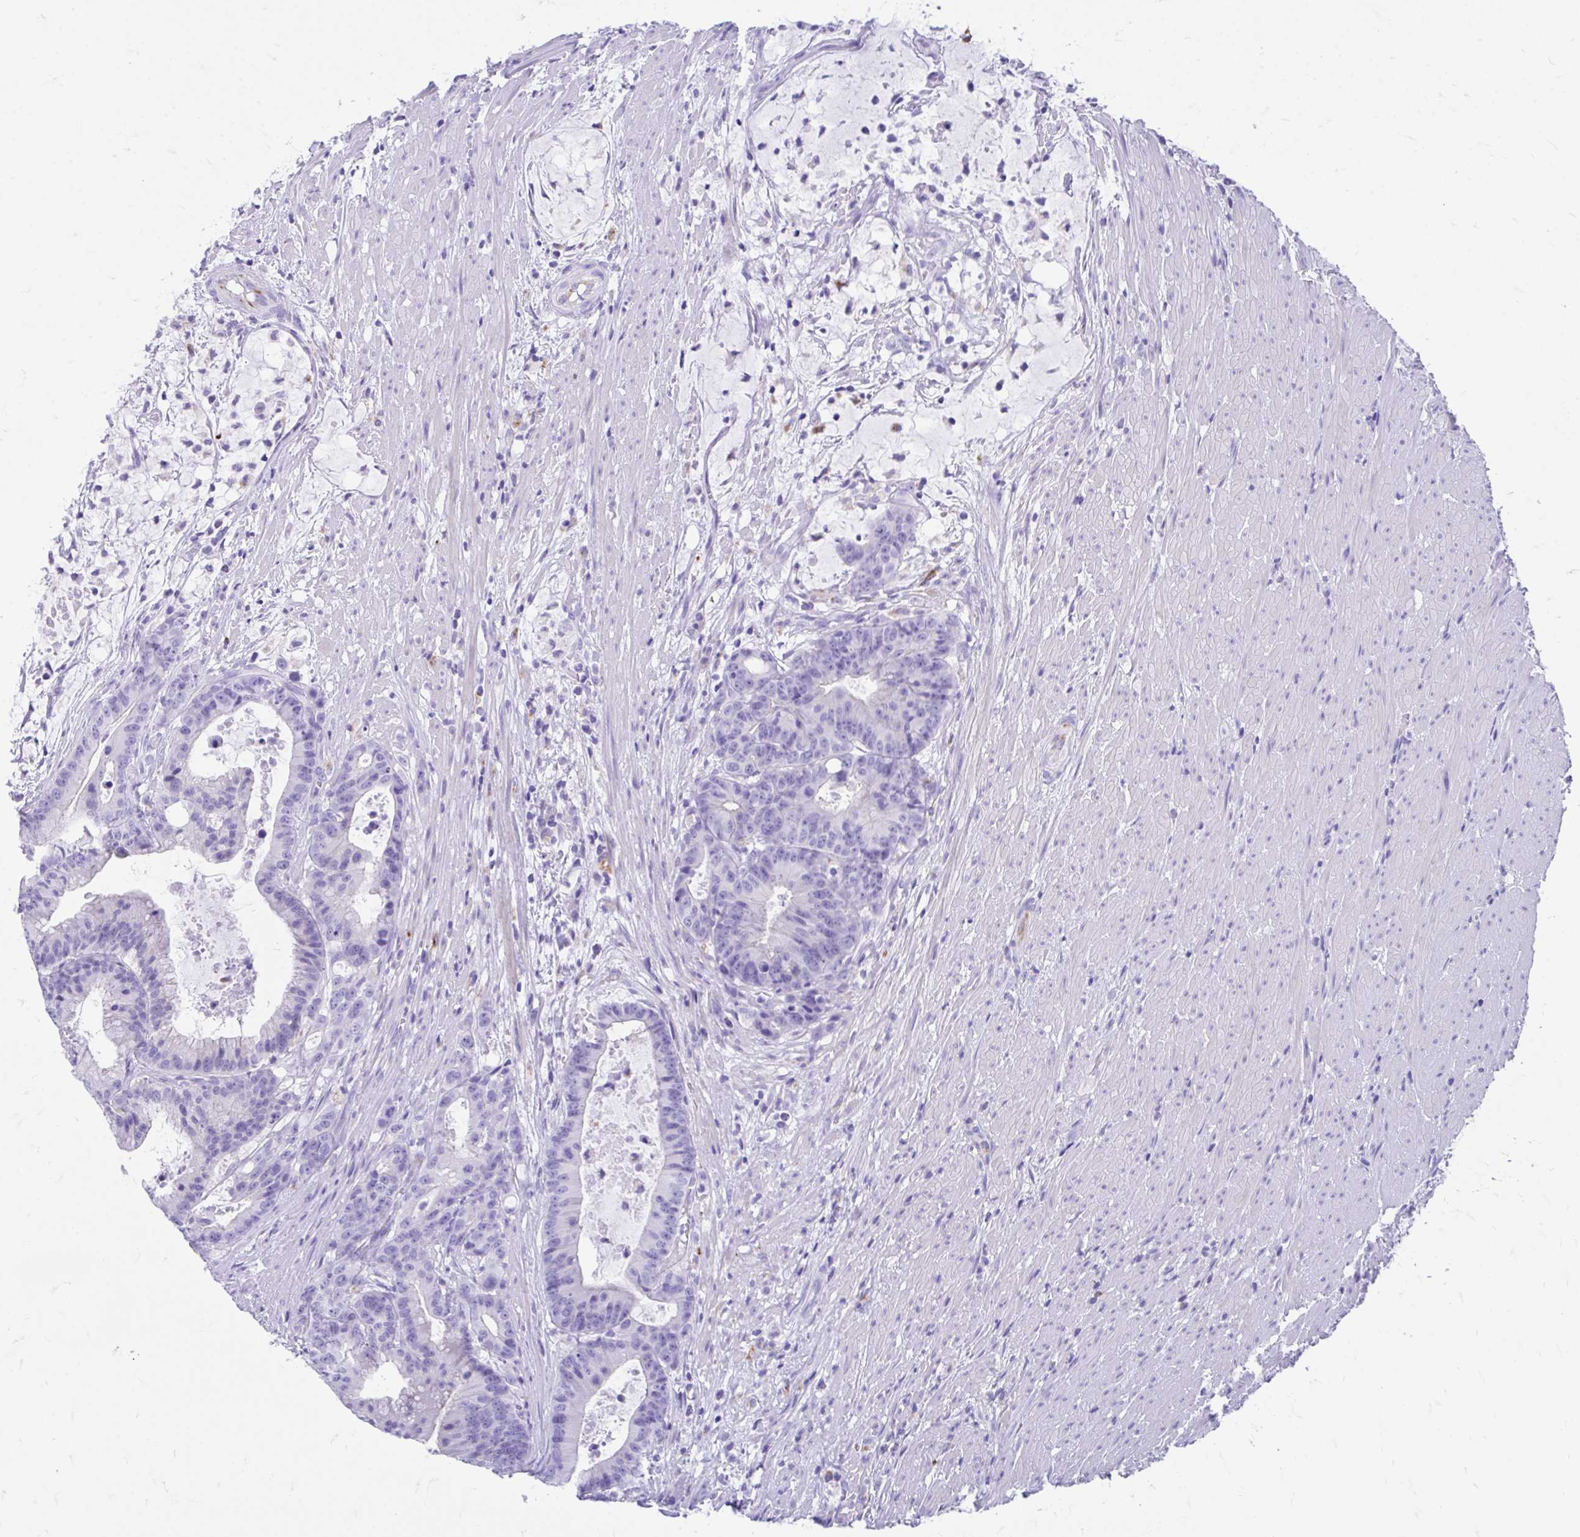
{"staining": {"intensity": "negative", "quantity": "none", "location": "none"}, "tissue": "colorectal cancer", "cell_type": "Tumor cells", "image_type": "cancer", "snomed": [{"axis": "morphology", "description": "Adenocarcinoma, NOS"}, {"axis": "topography", "description": "Colon"}], "caption": "The immunohistochemistry micrograph has no significant expression in tumor cells of colorectal adenocarcinoma tissue.", "gene": "ZNF699", "patient": {"sex": "female", "age": 78}}